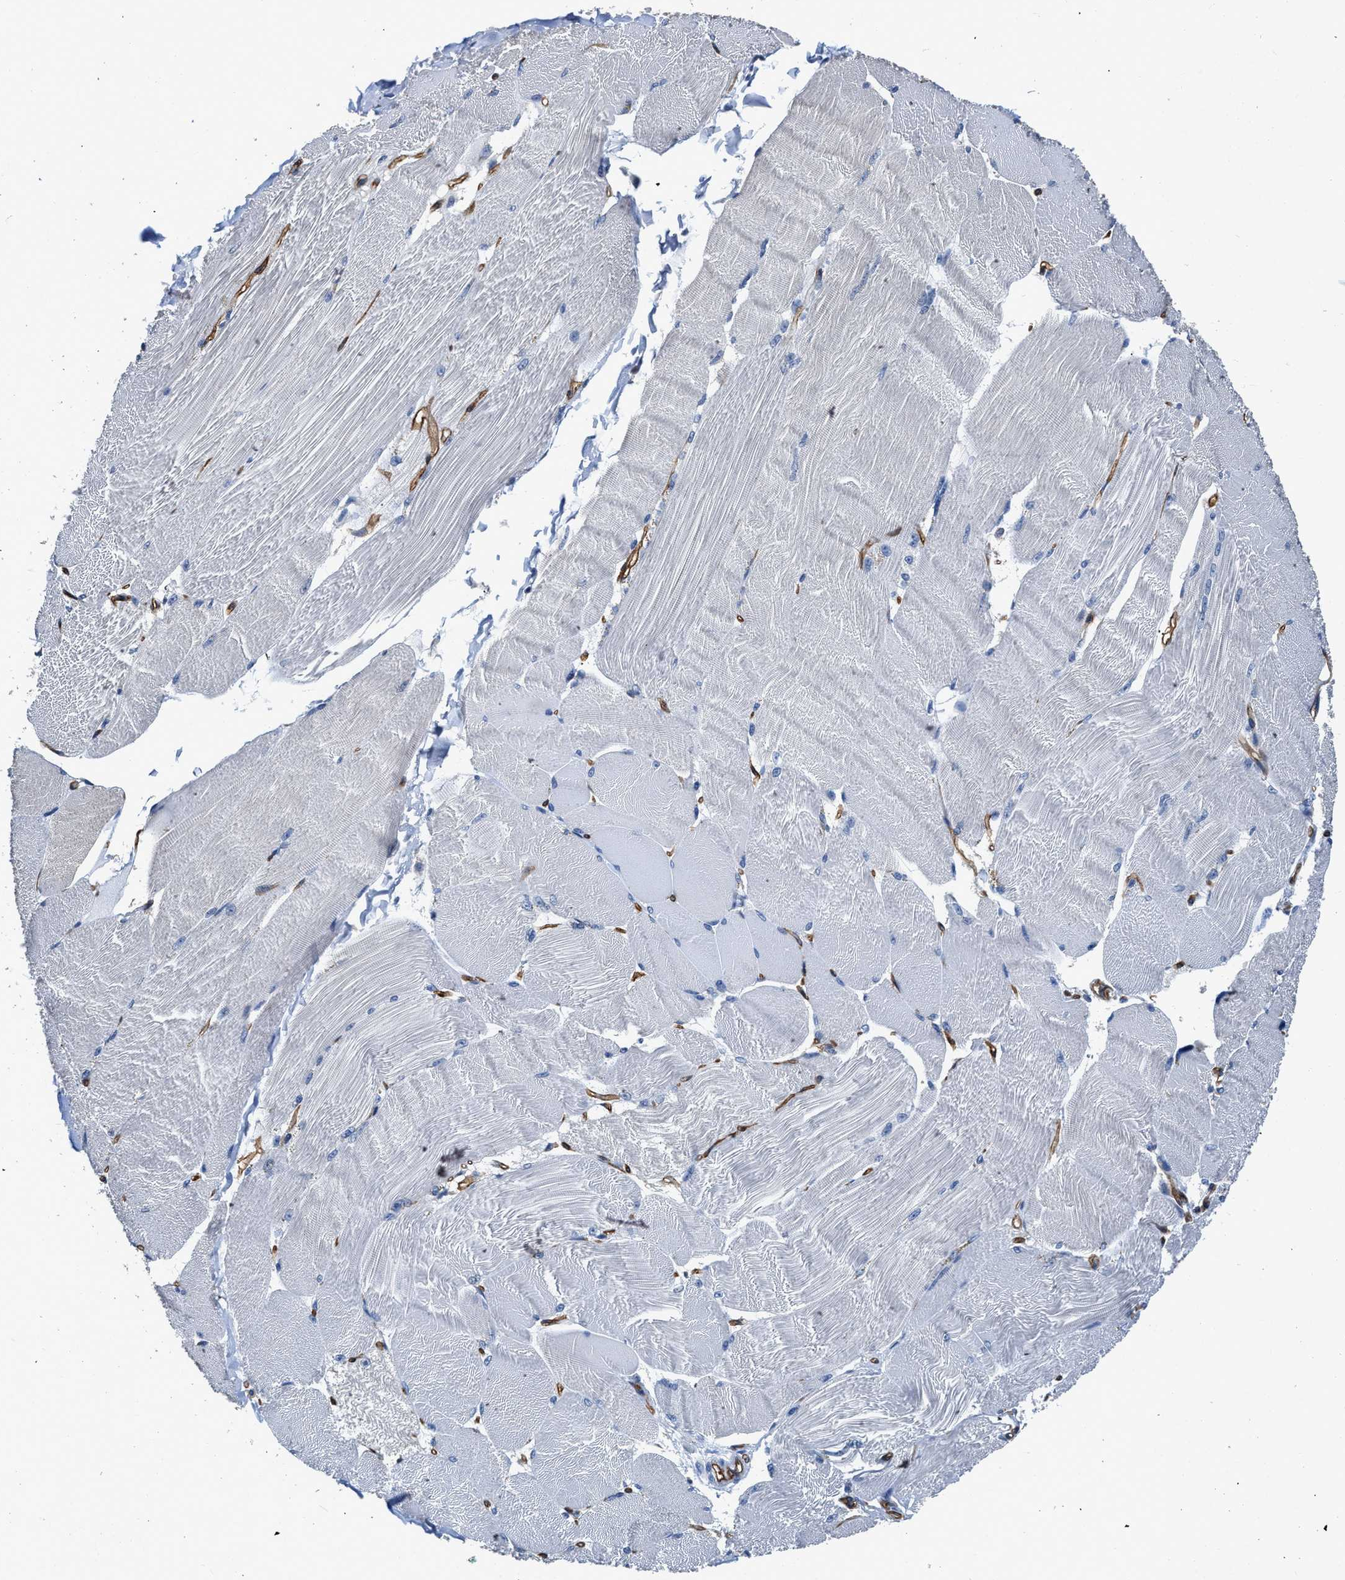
{"staining": {"intensity": "negative", "quantity": "none", "location": "none"}, "tissue": "skeletal muscle", "cell_type": "Myocytes", "image_type": "normal", "snomed": [{"axis": "morphology", "description": "Normal tissue, NOS"}, {"axis": "topography", "description": "Skin"}, {"axis": "topography", "description": "Skeletal muscle"}], "caption": "The micrograph shows no significant expression in myocytes of skeletal muscle. (IHC, brightfield microscopy, high magnification).", "gene": "C22orf42", "patient": {"sex": "male", "age": 83}}